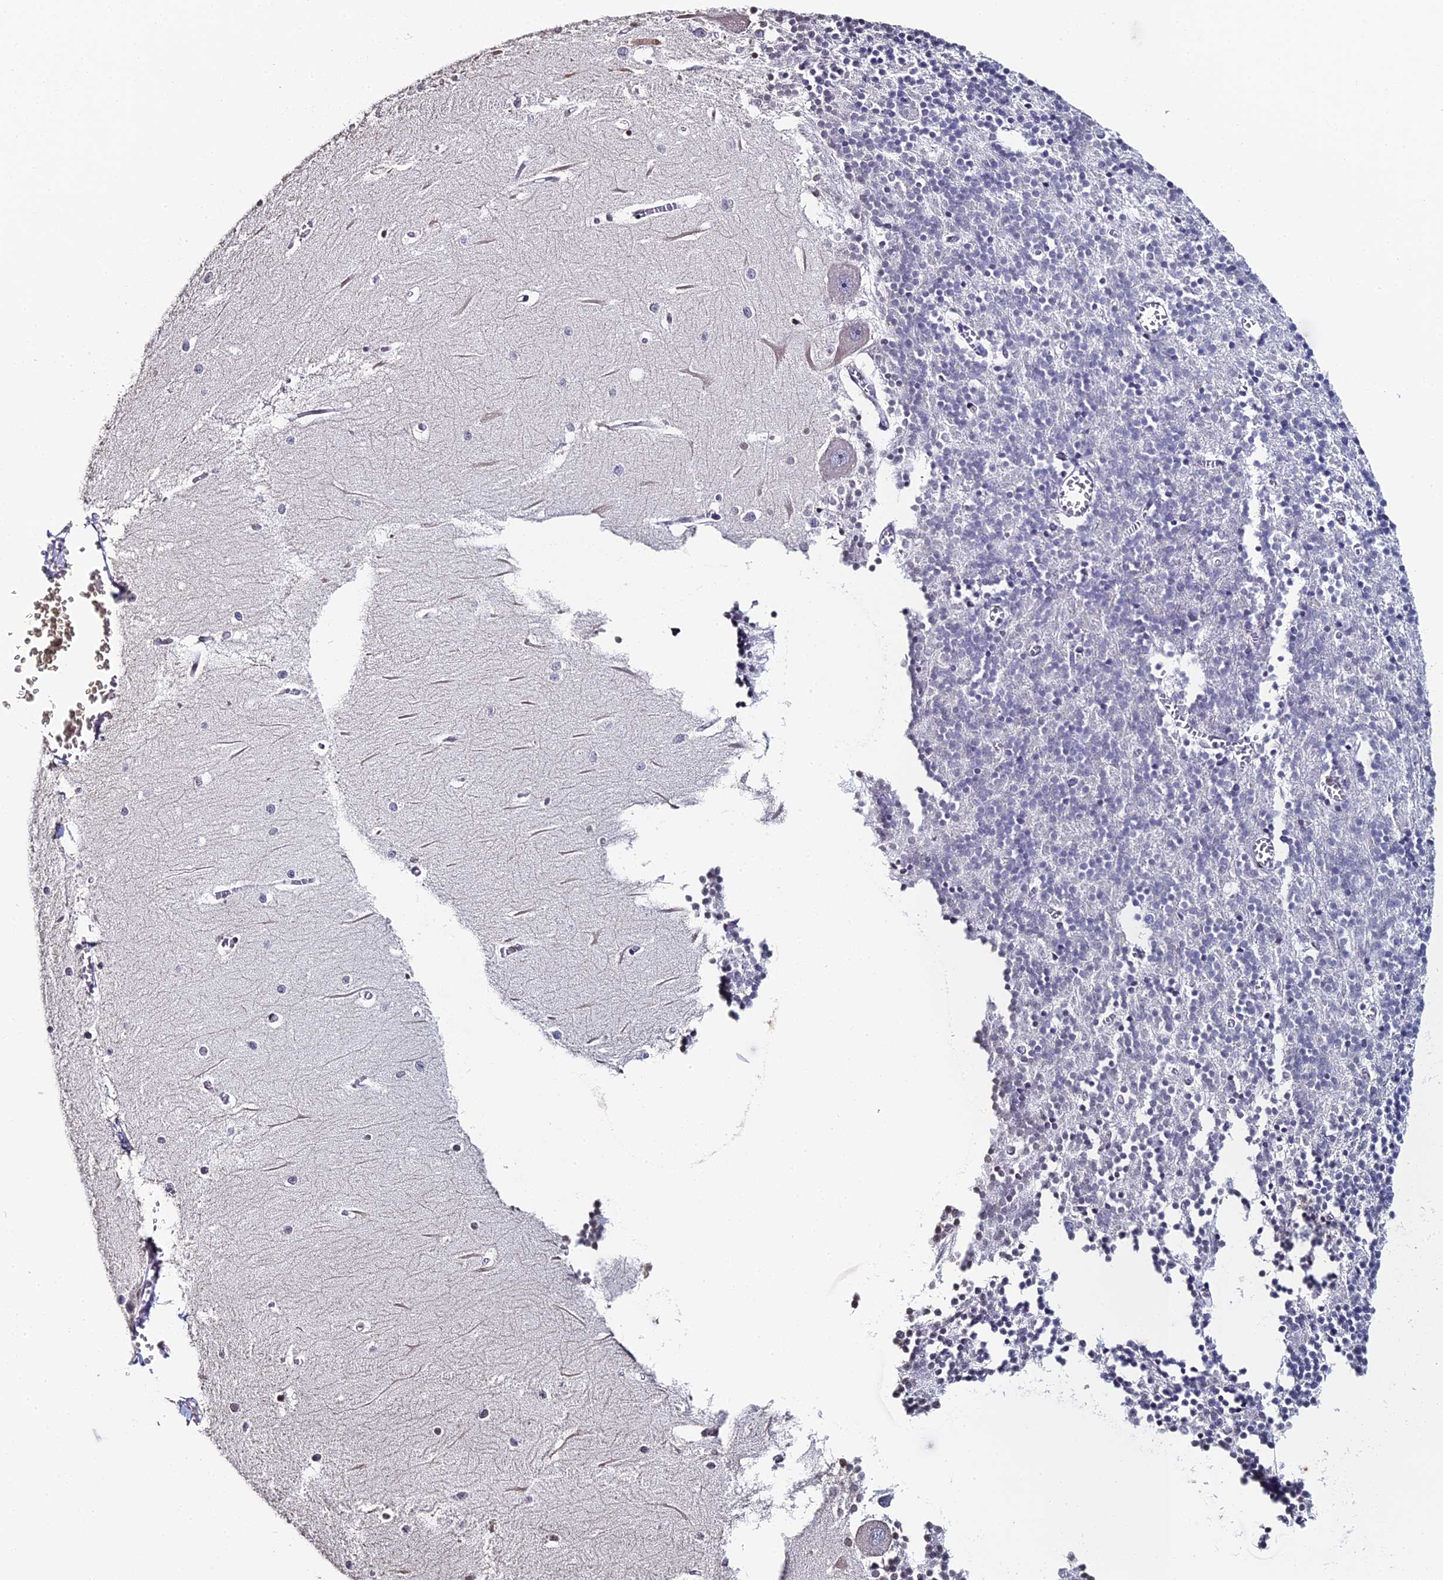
{"staining": {"intensity": "negative", "quantity": "none", "location": "none"}, "tissue": "cerebellum", "cell_type": "Cells in granular layer", "image_type": "normal", "snomed": [{"axis": "morphology", "description": "Normal tissue, NOS"}, {"axis": "topography", "description": "Cerebellum"}], "caption": "This is an immunohistochemistry photomicrograph of benign human cerebellum. There is no expression in cells in granular layer.", "gene": "PRR22", "patient": {"sex": "male", "age": 37}}